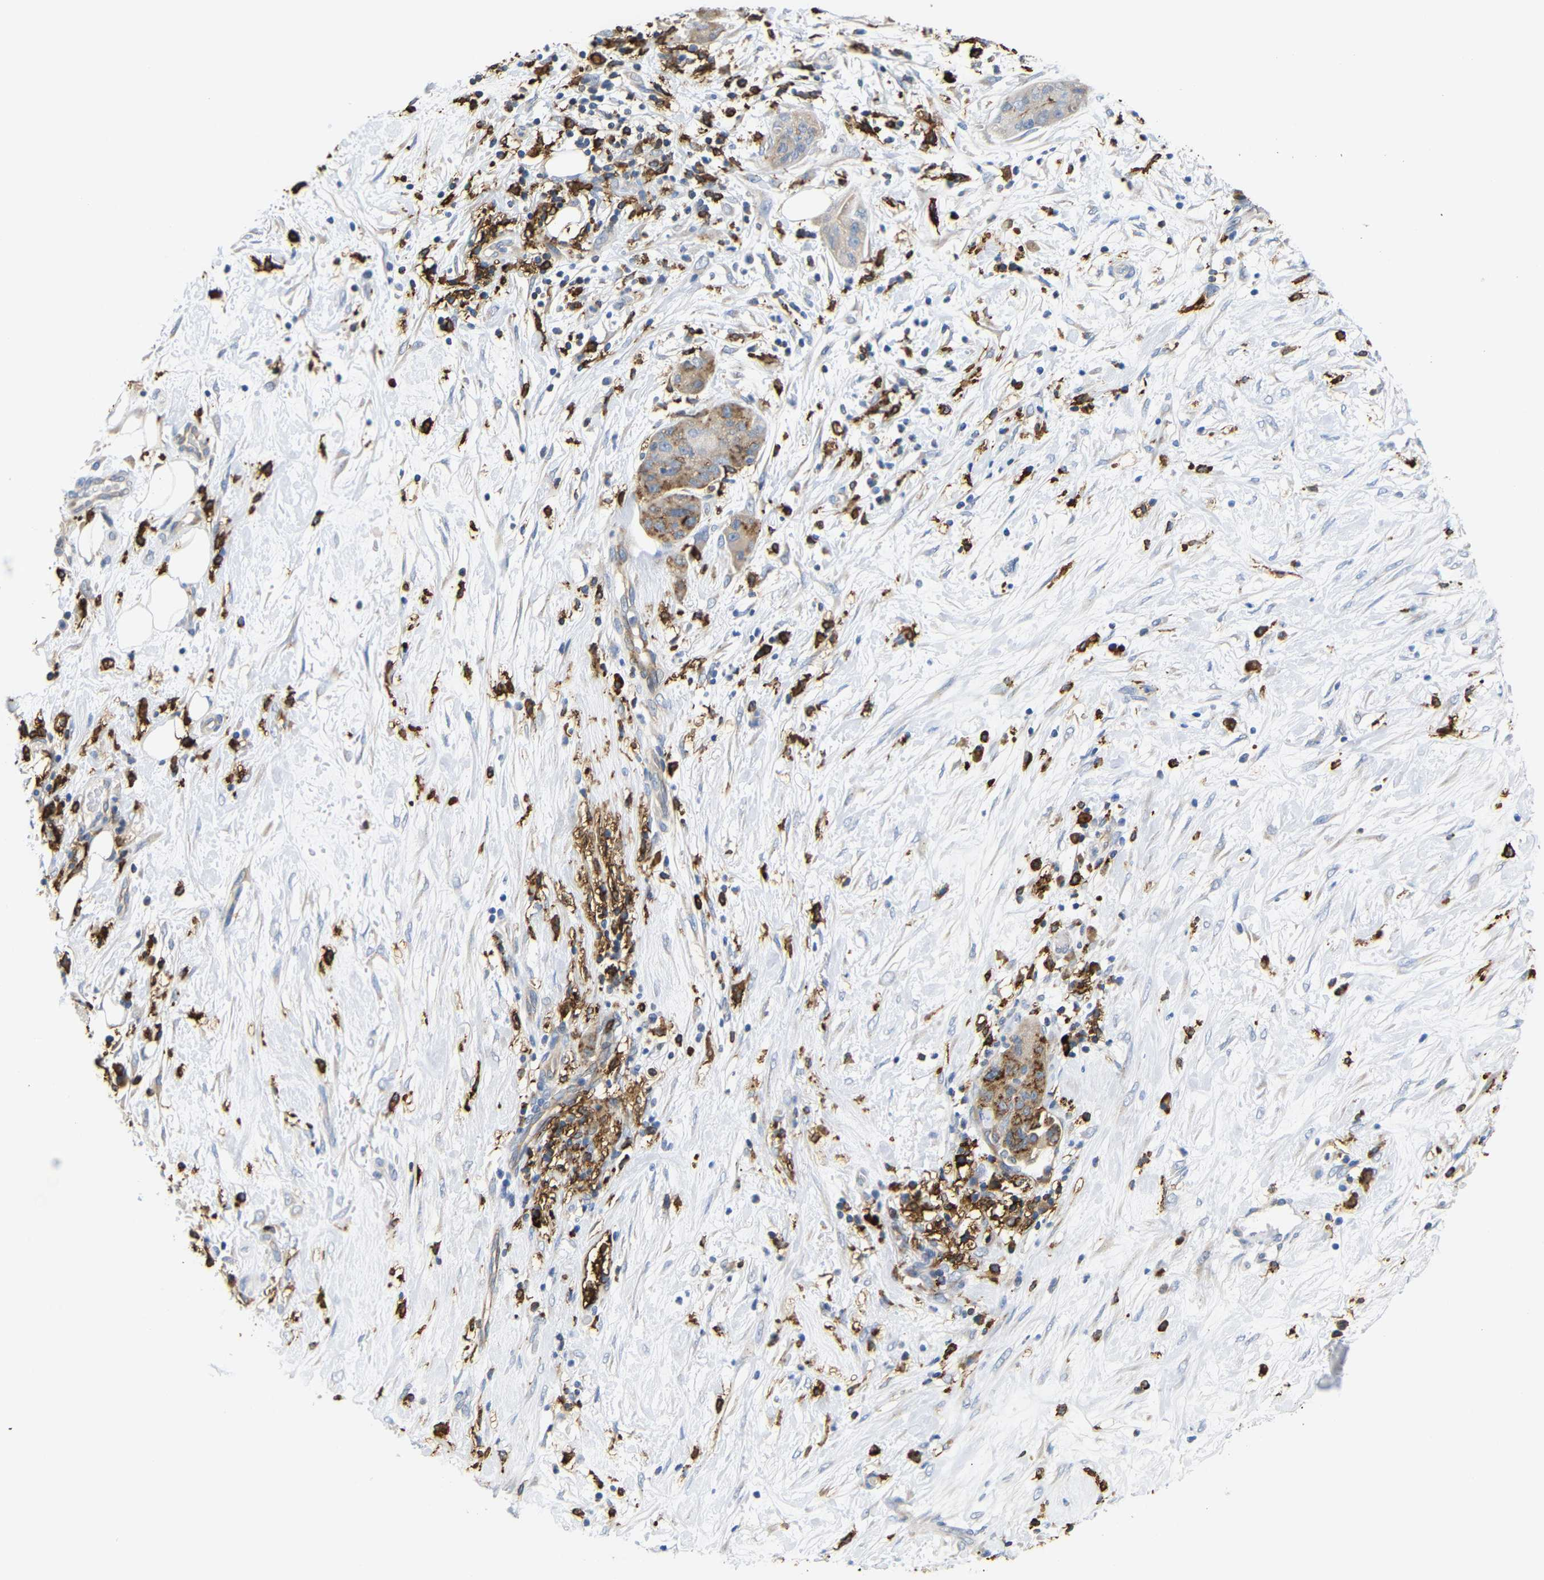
{"staining": {"intensity": "weak", "quantity": ">75%", "location": "cytoplasmic/membranous"}, "tissue": "pancreatic cancer", "cell_type": "Tumor cells", "image_type": "cancer", "snomed": [{"axis": "morphology", "description": "Adenocarcinoma, NOS"}, {"axis": "topography", "description": "Pancreas"}], "caption": "The immunohistochemical stain labels weak cytoplasmic/membranous staining in tumor cells of pancreatic cancer tissue. (DAB = brown stain, brightfield microscopy at high magnification).", "gene": "HLA-DQB1", "patient": {"sex": "female", "age": 78}}